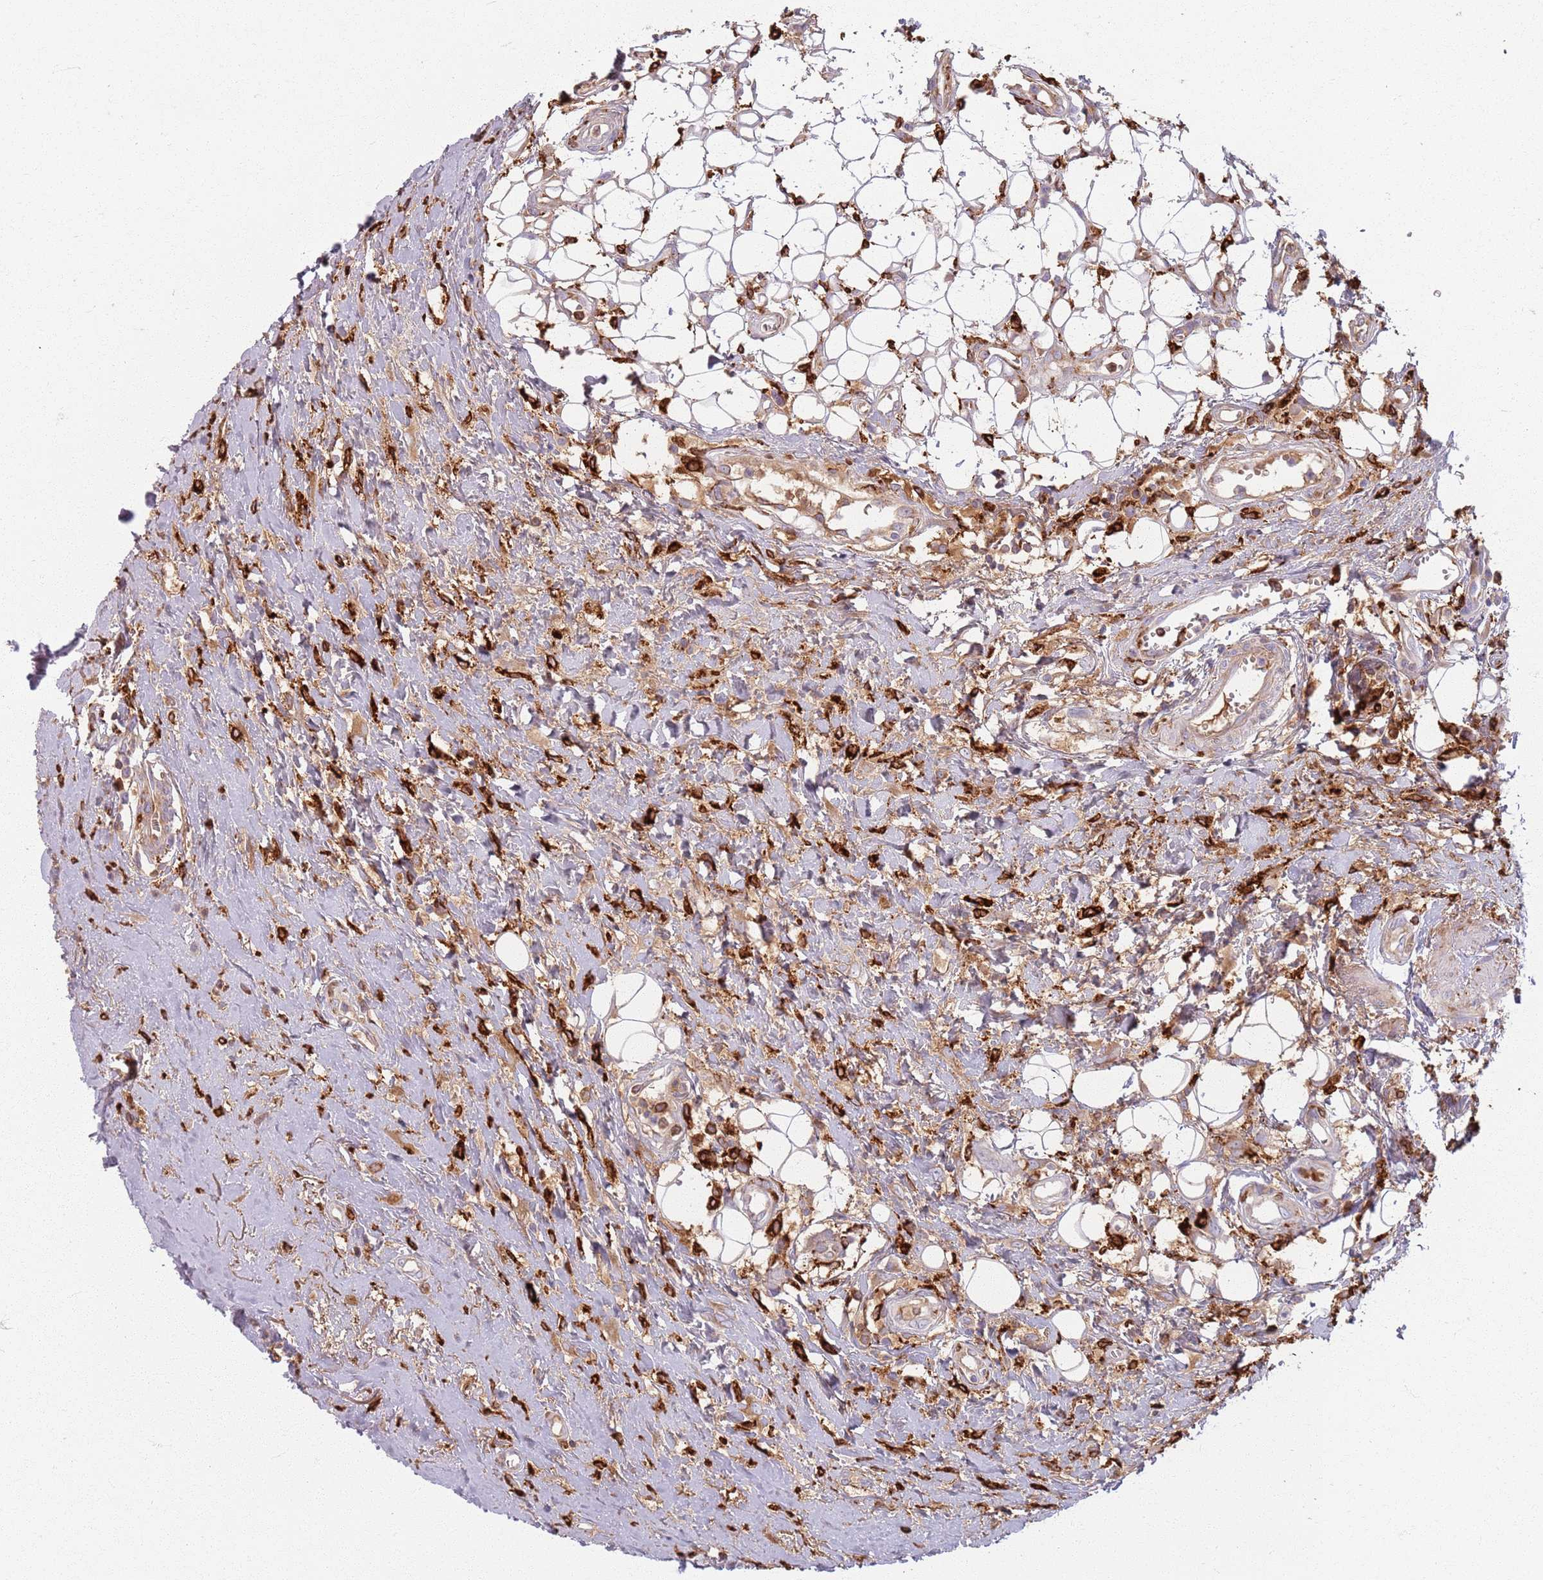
{"staining": {"intensity": "weak", "quantity": "<25%", "location": "cytoplasmic/membranous"}, "tissue": "head and neck cancer", "cell_type": "Tumor cells", "image_type": "cancer", "snomed": [{"axis": "morphology", "description": "Squamous cell carcinoma, NOS"}, {"axis": "topography", "description": "Head-Neck"}], "caption": "IHC of human head and neck cancer demonstrates no expression in tumor cells.", "gene": "COLGALT1", "patient": {"sex": "female", "age": 70}}